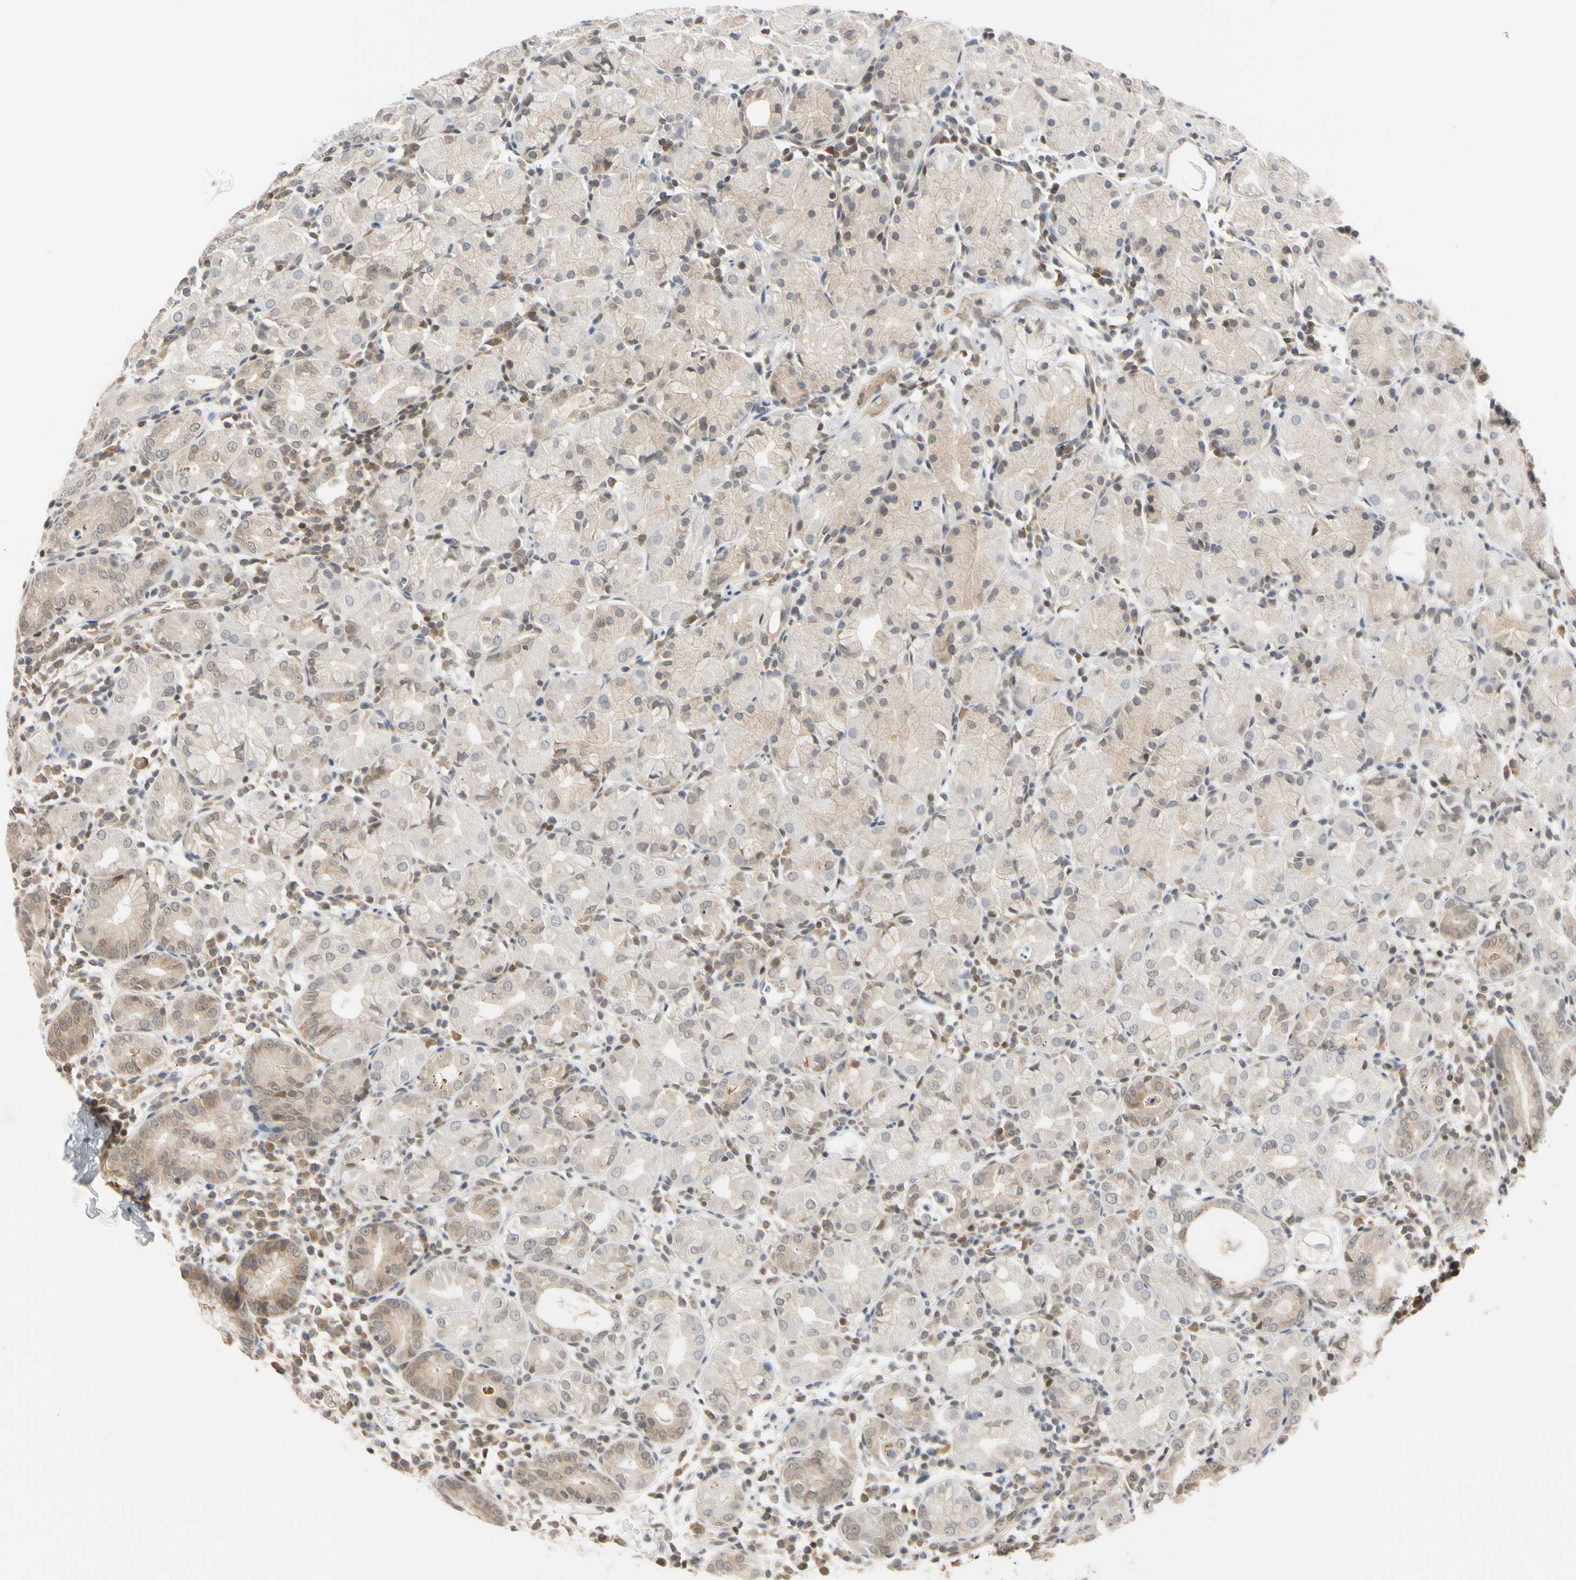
{"staining": {"intensity": "weak", "quantity": "25%-75%", "location": "cytoplasmic/membranous"}, "tissue": "stomach", "cell_type": "Glandular cells", "image_type": "normal", "snomed": [{"axis": "morphology", "description": "Normal tissue, NOS"}, {"axis": "topography", "description": "Stomach"}, {"axis": "topography", "description": "Stomach, lower"}], "caption": "The histopathology image reveals immunohistochemical staining of benign stomach. There is weak cytoplasmic/membranous positivity is seen in about 25%-75% of glandular cells.", "gene": "UBE2I", "patient": {"sex": "female", "age": 75}}